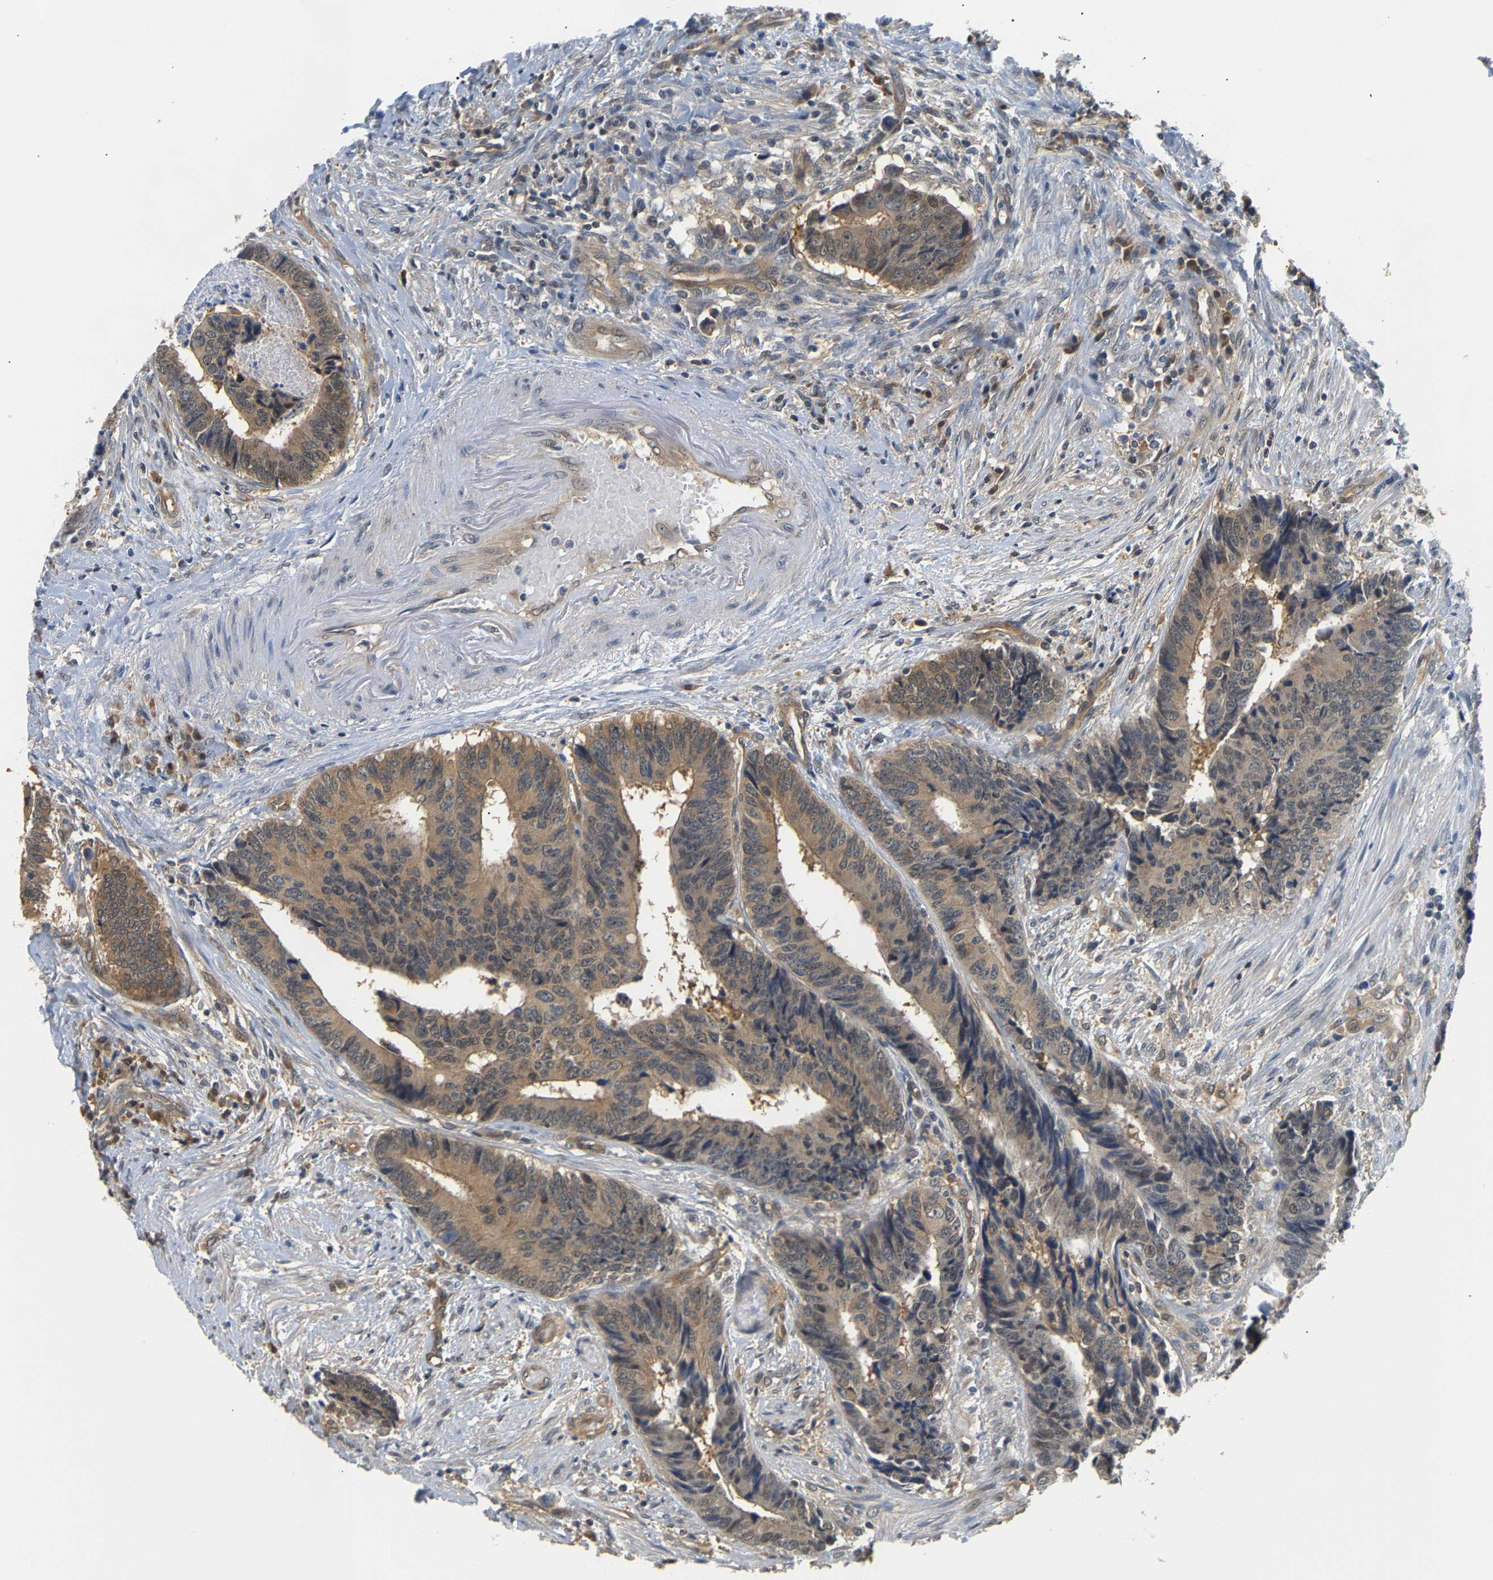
{"staining": {"intensity": "moderate", "quantity": ">75%", "location": "cytoplasmic/membranous"}, "tissue": "colorectal cancer", "cell_type": "Tumor cells", "image_type": "cancer", "snomed": [{"axis": "morphology", "description": "Adenocarcinoma, NOS"}, {"axis": "topography", "description": "Rectum"}], "caption": "Adenocarcinoma (colorectal) tissue reveals moderate cytoplasmic/membranous expression in about >75% of tumor cells", "gene": "ARHGEF12", "patient": {"sex": "male", "age": 84}}